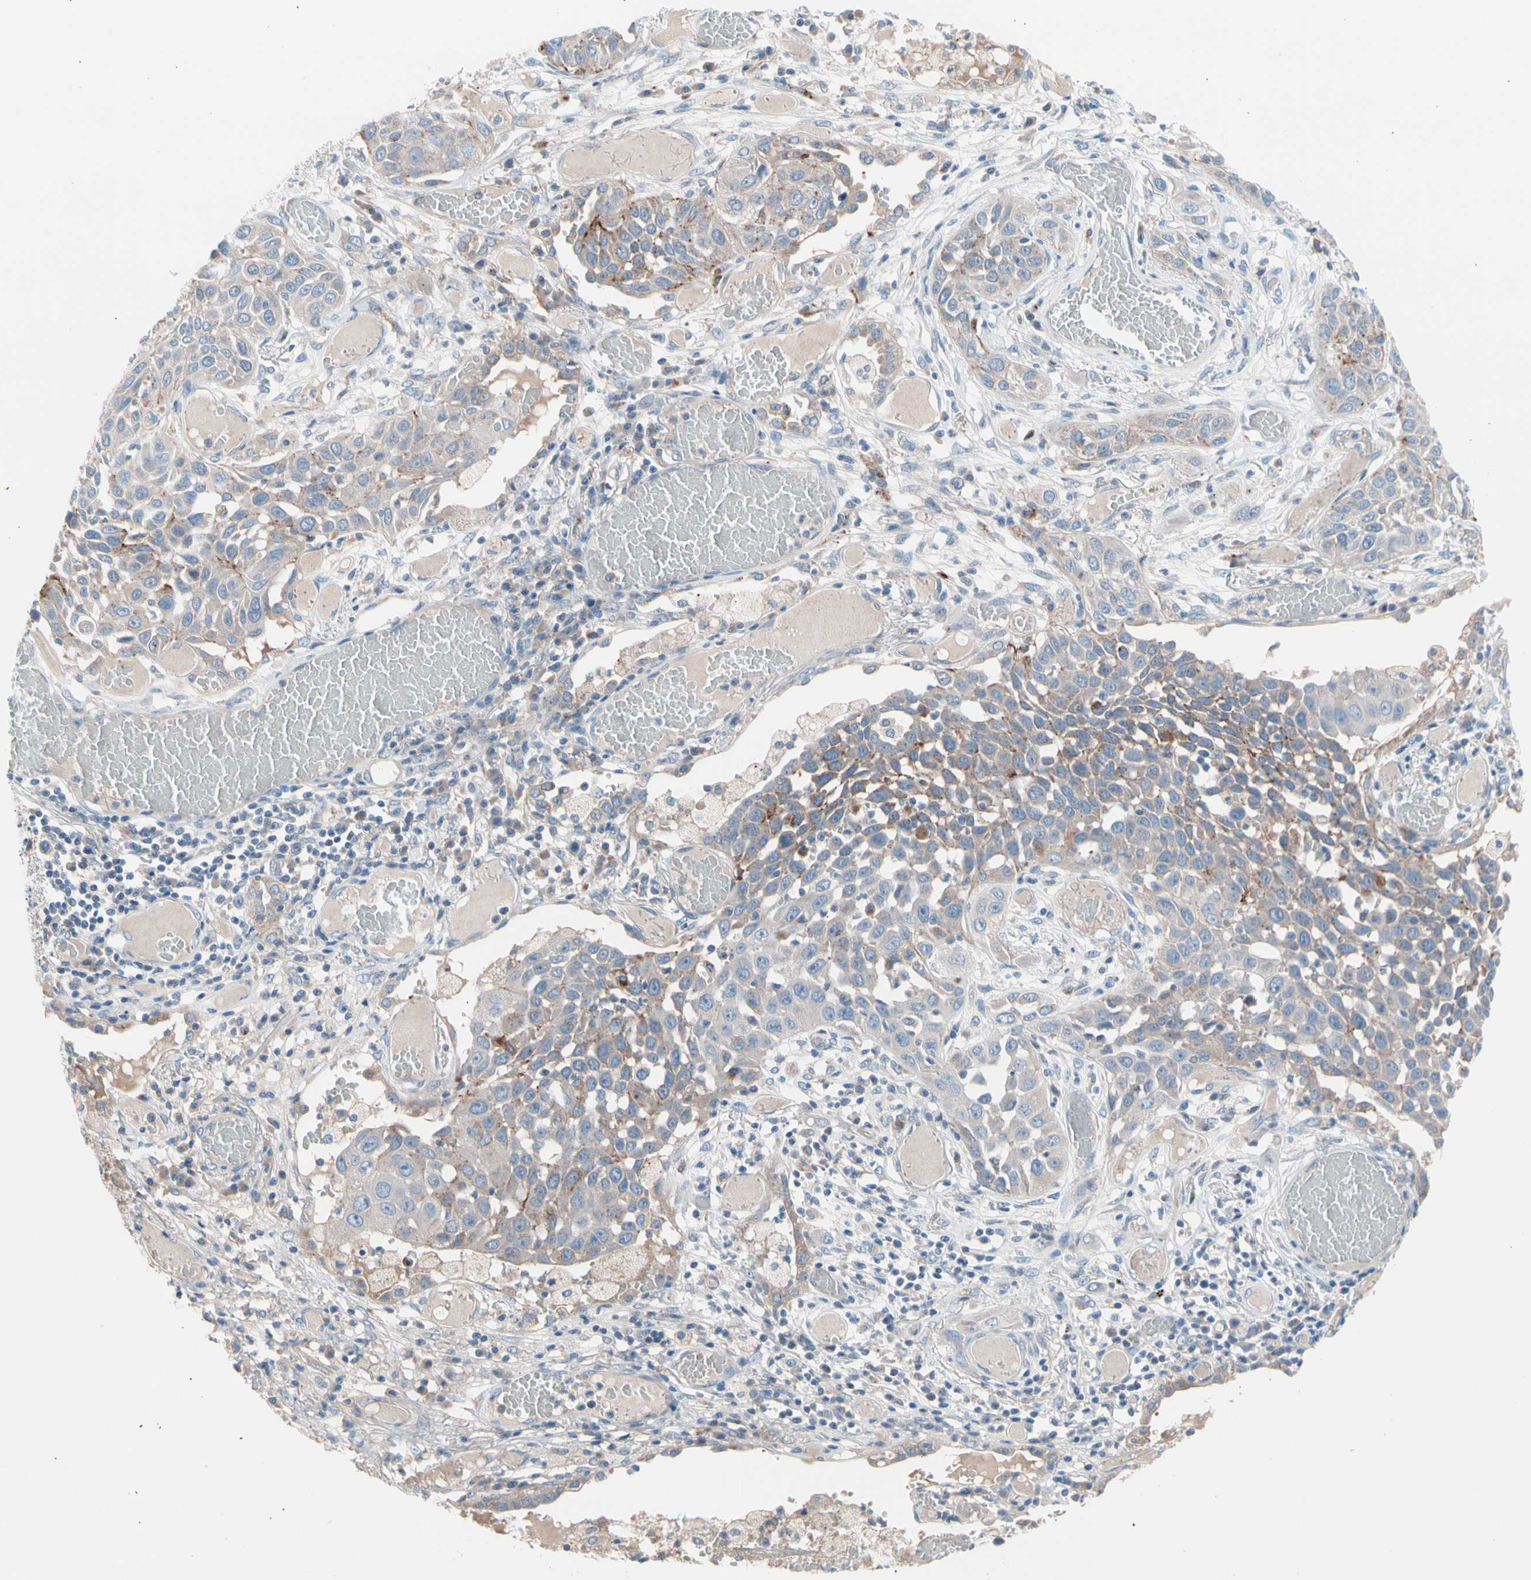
{"staining": {"intensity": "weak", "quantity": "25%-75%", "location": "cytoplasmic/membranous"}, "tissue": "lung cancer", "cell_type": "Tumor cells", "image_type": "cancer", "snomed": [{"axis": "morphology", "description": "Squamous cell carcinoma, NOS"}, {"axis": "topography", "description": "Lung"}], "caption": "IHC of lung cancer (squamous cell carcinoma) reveals low levels of weak cytoplasmic/membranous positivity in about 25%-75% of tumor cells.", "gene": "CASQ1", "patient": {"sex": "male", "age": 71}}